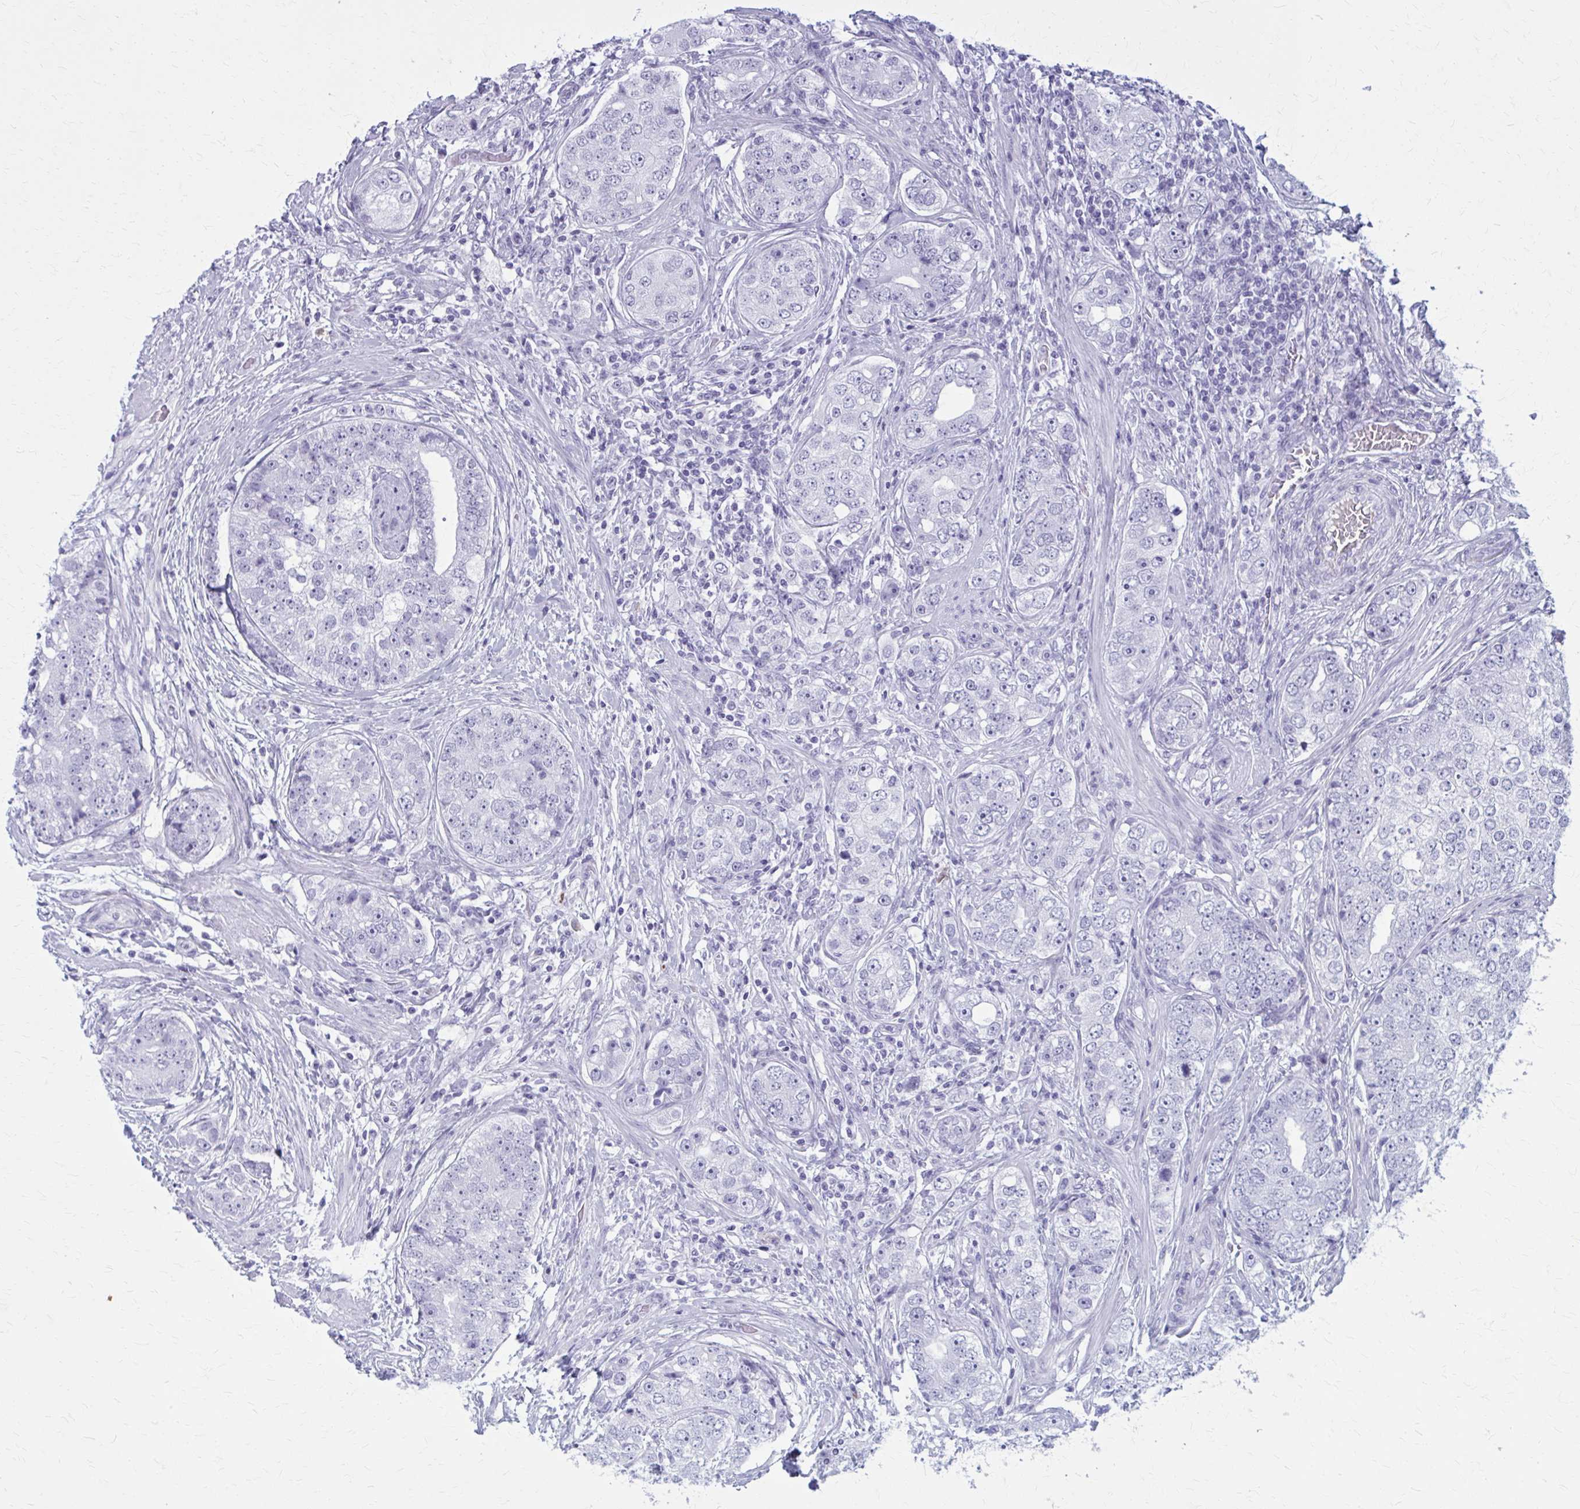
{"staining": {"intensity": "negative", "quantity": "none", "location": "none"}, "tissue": "prostate cancer", "cell_type": "Tumor cells", "image_type": "cancer", "snomed": [{"axis": "morphology", "description": "Adenocarcinoma, High grade"}, {"axis": "topography", "description": "Prostate"}], "caption": "Immunohistochemistry image of prostate cancer stained for a protein (brown), which exhibits no positivity in tumor cells.", "gene": "ZDHHC7", "patient": {"sex": "male", "age": 60}}